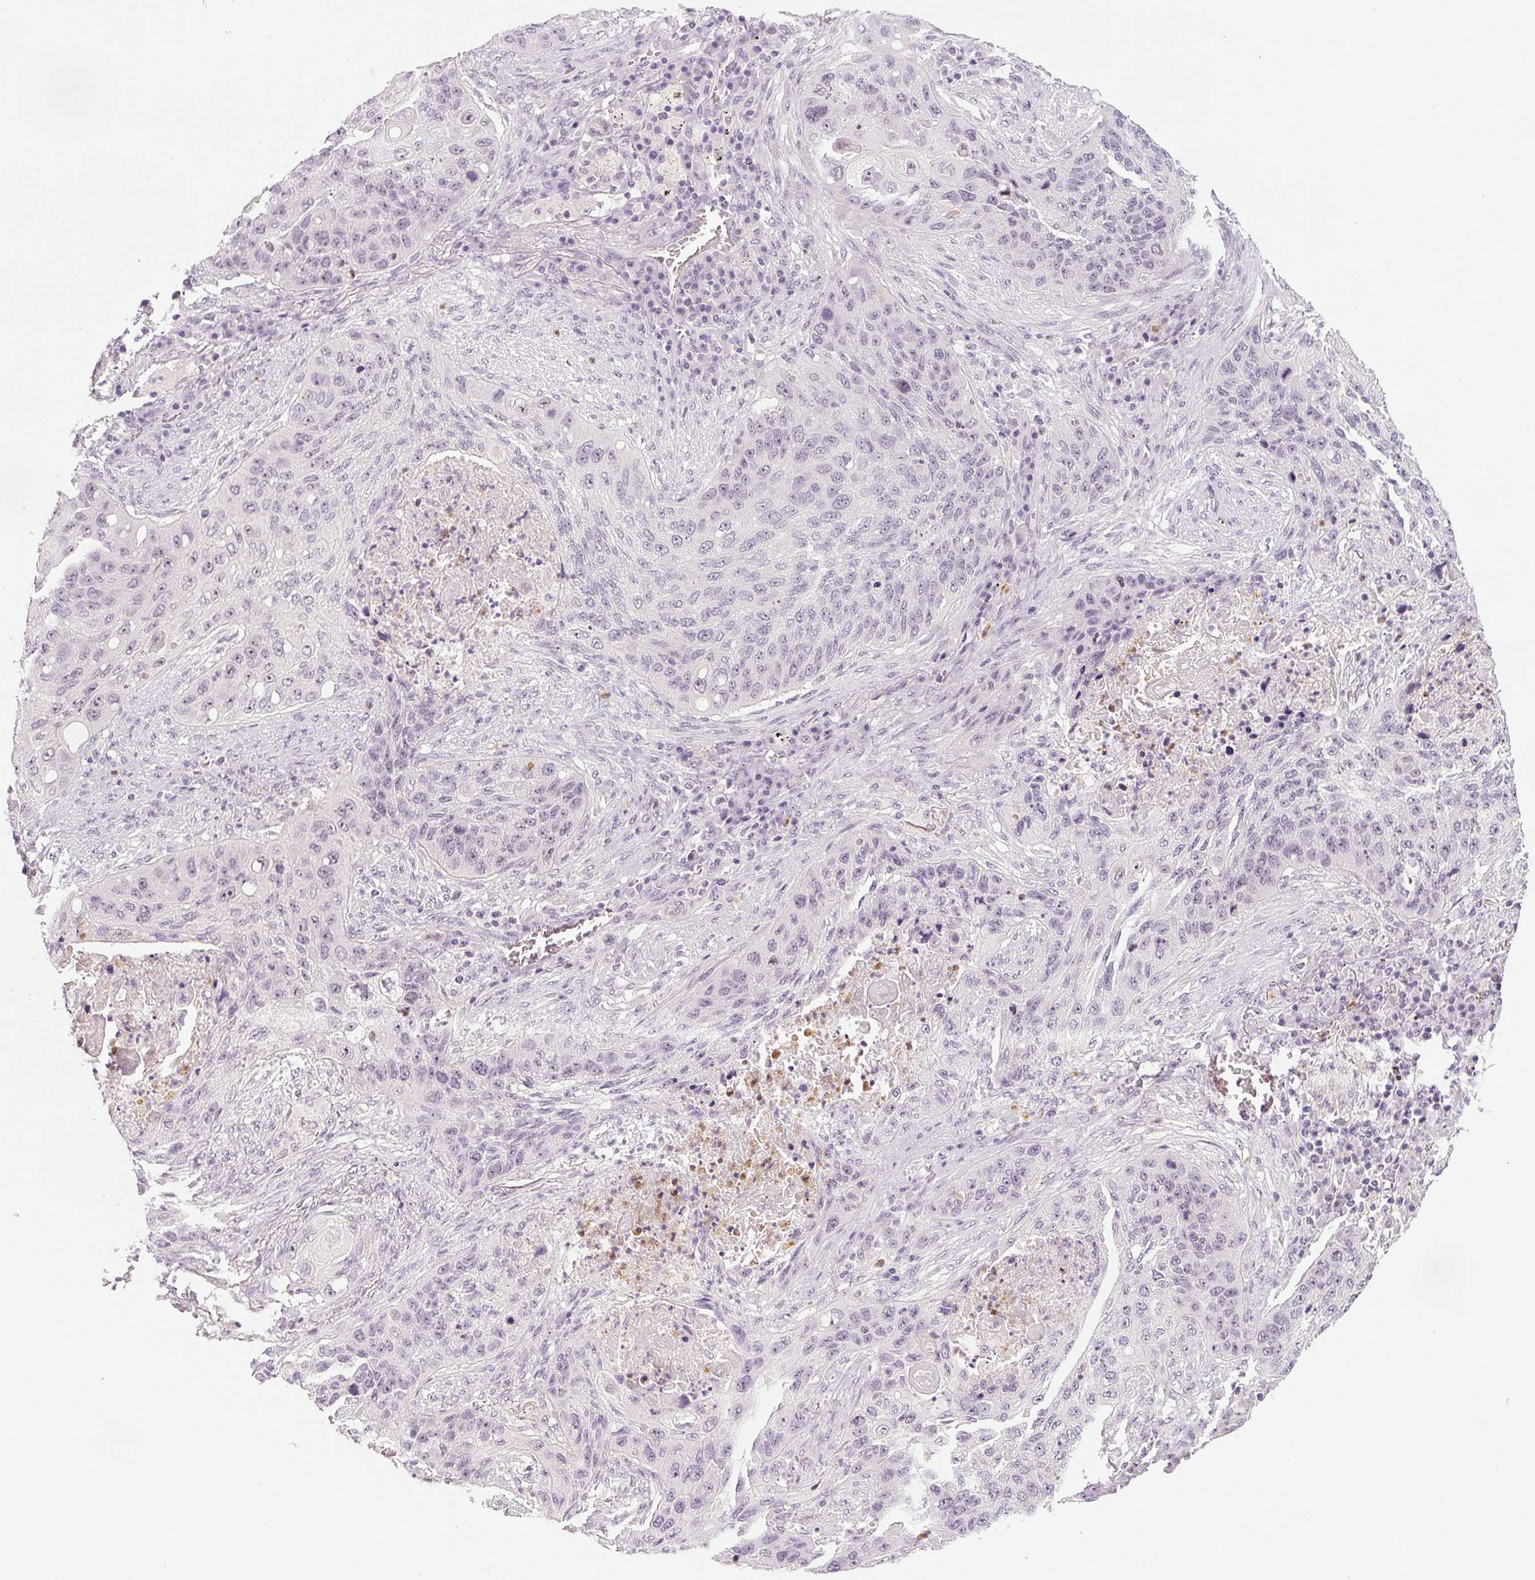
{"staining": {"intensity": "weak", "quantity": "<25%", "location": "nuclear"}, "tissue": "lung cancer", "cell_type": "Tumor cells", "image_type": "cancer", "snomed": [{"axis": "morphology", "description": "Squamous cell carcinoma, NOS"}, {"axis": "topography", "description": "Lung"}], "caption": "DAB immunohistochemical staining of human squamous cell carcinoma (lung) exhibits no significant expression in tumor cells.", "gene": "SGF29", "patient": {"sex": "female", "age": 63}}